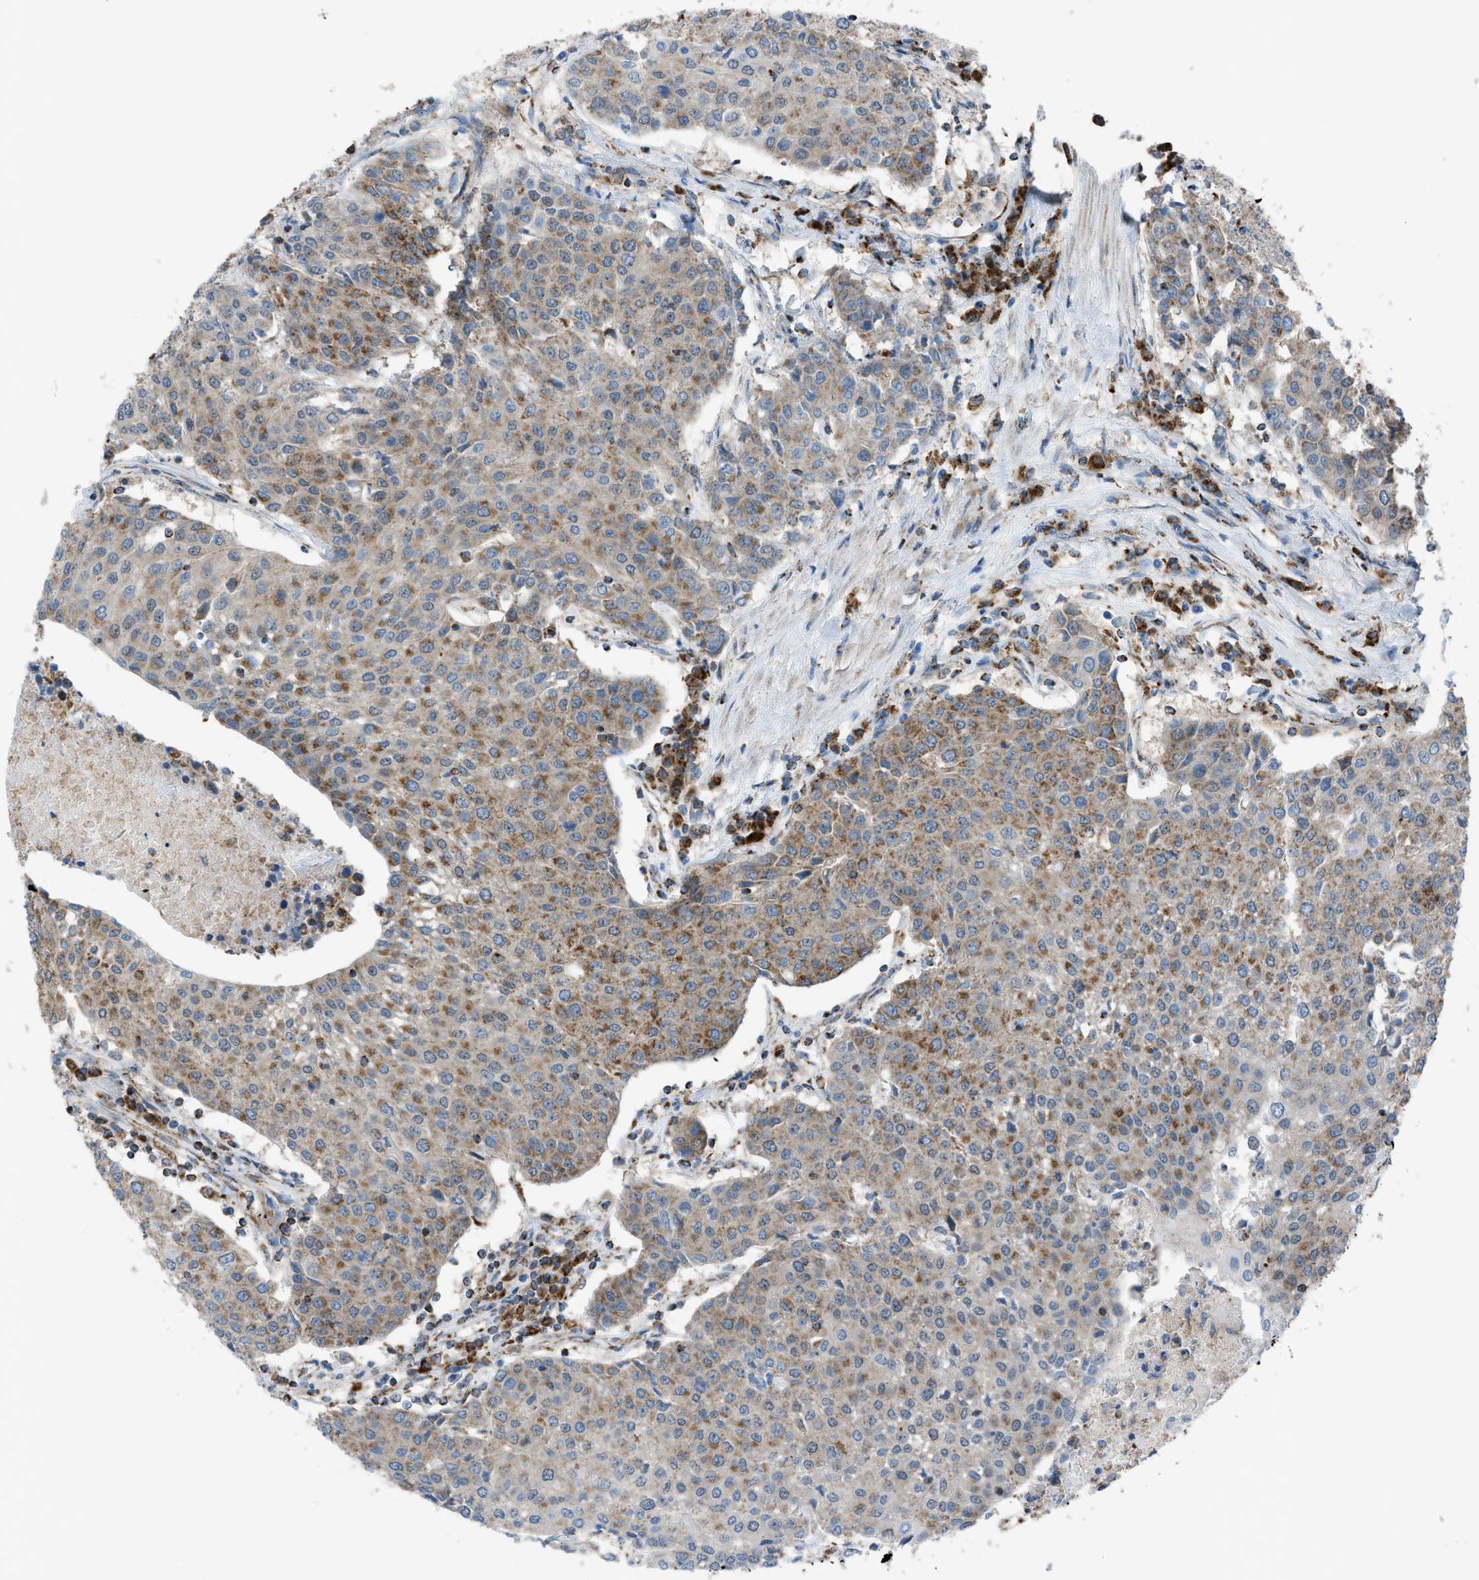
{"staining": {"intensity": "moderate", "quantity": "25%-75%", "location": "cytoplasmic/membranous"}, "tissue": "urothelial cancer", "cell_type": "Tumor cells", "image_type": "cancer", "snomed": [{"axis": "morphology", "description": "Urothelial carcinoma, High grade"}, {"axis": "topography", "description": "Urinary bladder"}], "caption": "A medium amount of moderate cytoplasmic/membranous staining is present in about 25%-75% of tumor cells in high-grade urothelial carcinoma tissue.", "gene": "SRM", "patient": {"sex": "female", "age": 85}}